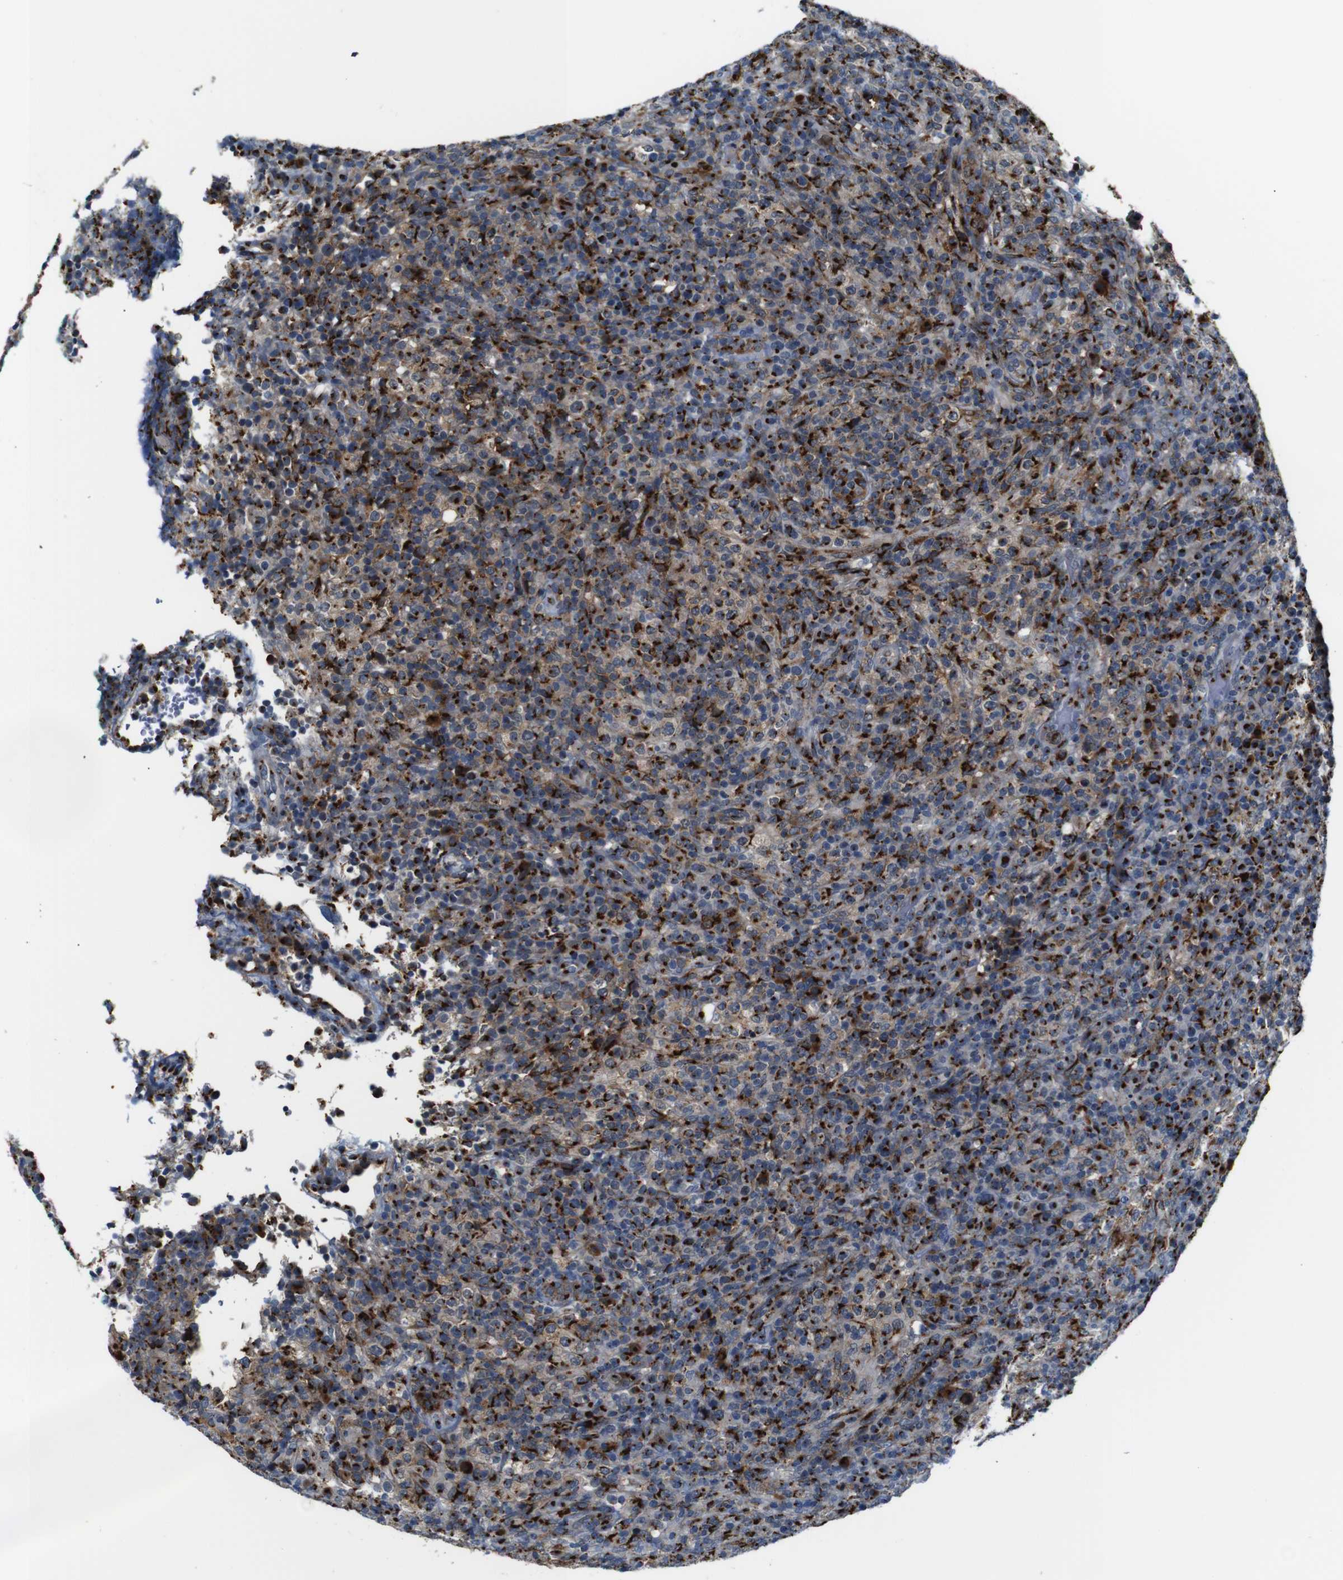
{"staining": {"intensity": "strong", "quantity": ">75%", "location": "cytoplasmic/membranous"}, "tissue": "lymphoma", "cell_type": "Tumor cells", "image_type": "cancer", "snomed": [{"axis": "morphology", "description": "Malignant lymphoma, non-Hodgkin's type, High grade"}, {"axis": "topography", "description": "Lymph node"}], "caption": "Strong cytoplasmic/membranous expression is seen in approximately >75% of tumor cells in lymphoma.", "gene": "TGOLN2", "patient": {"sex": "female", "age": 76}}